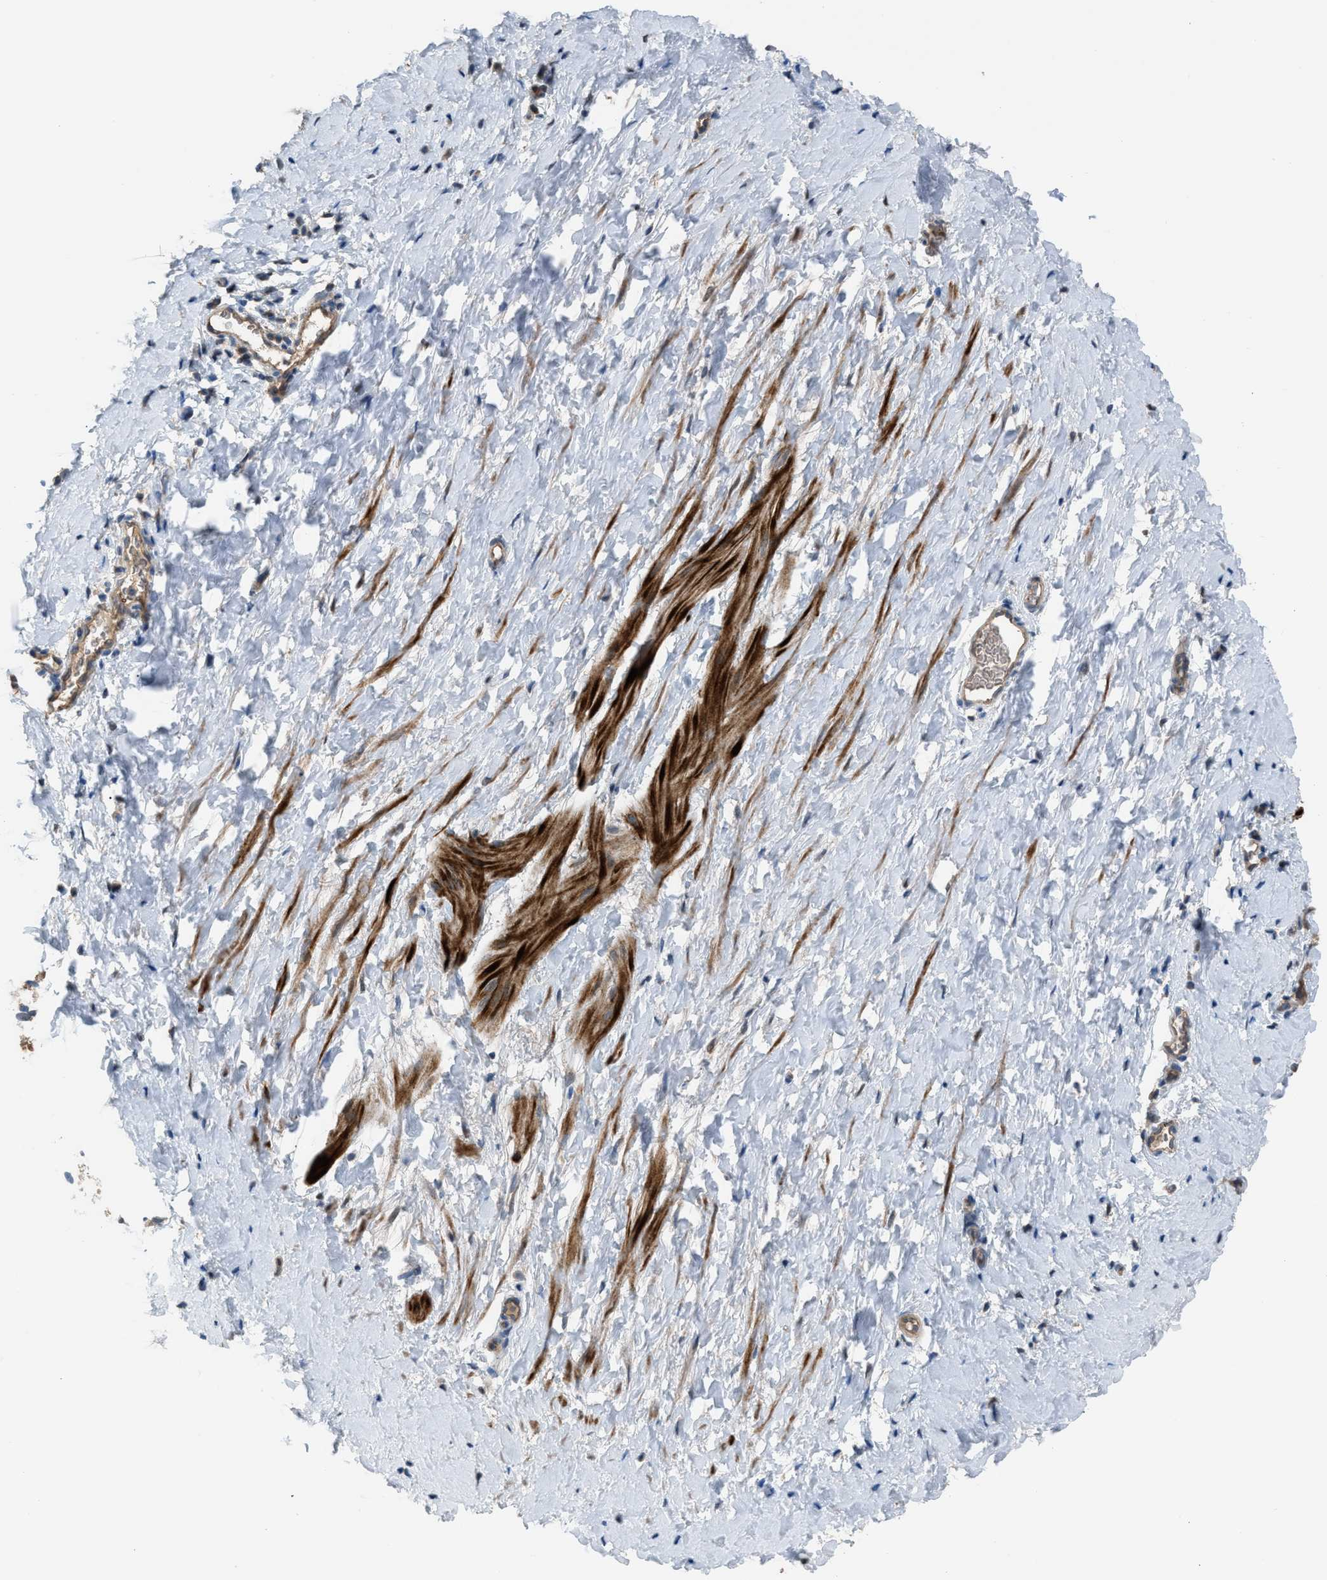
{"staining": {"intensity": "strong", "quantity": ">75%", "location": "cytoplasmic/membranous"}, "tissue": "smooth muscle", "cell_type": "Smooth muscle cells", "image_type": "normal", "snomed": [{"axis": "morphology", "description": "Normal tissue, NOS"}, {"axis": "topography", "description": "Smooth muscle"}], "caption": "Human smooth muscle stained for a protein (brown) reveals strong cytoplasmic/membranous positive staining in about >75% of smooth muscle cells.", "gene": "CRTC1", "patient": {"sex": "male", "age": 16}}